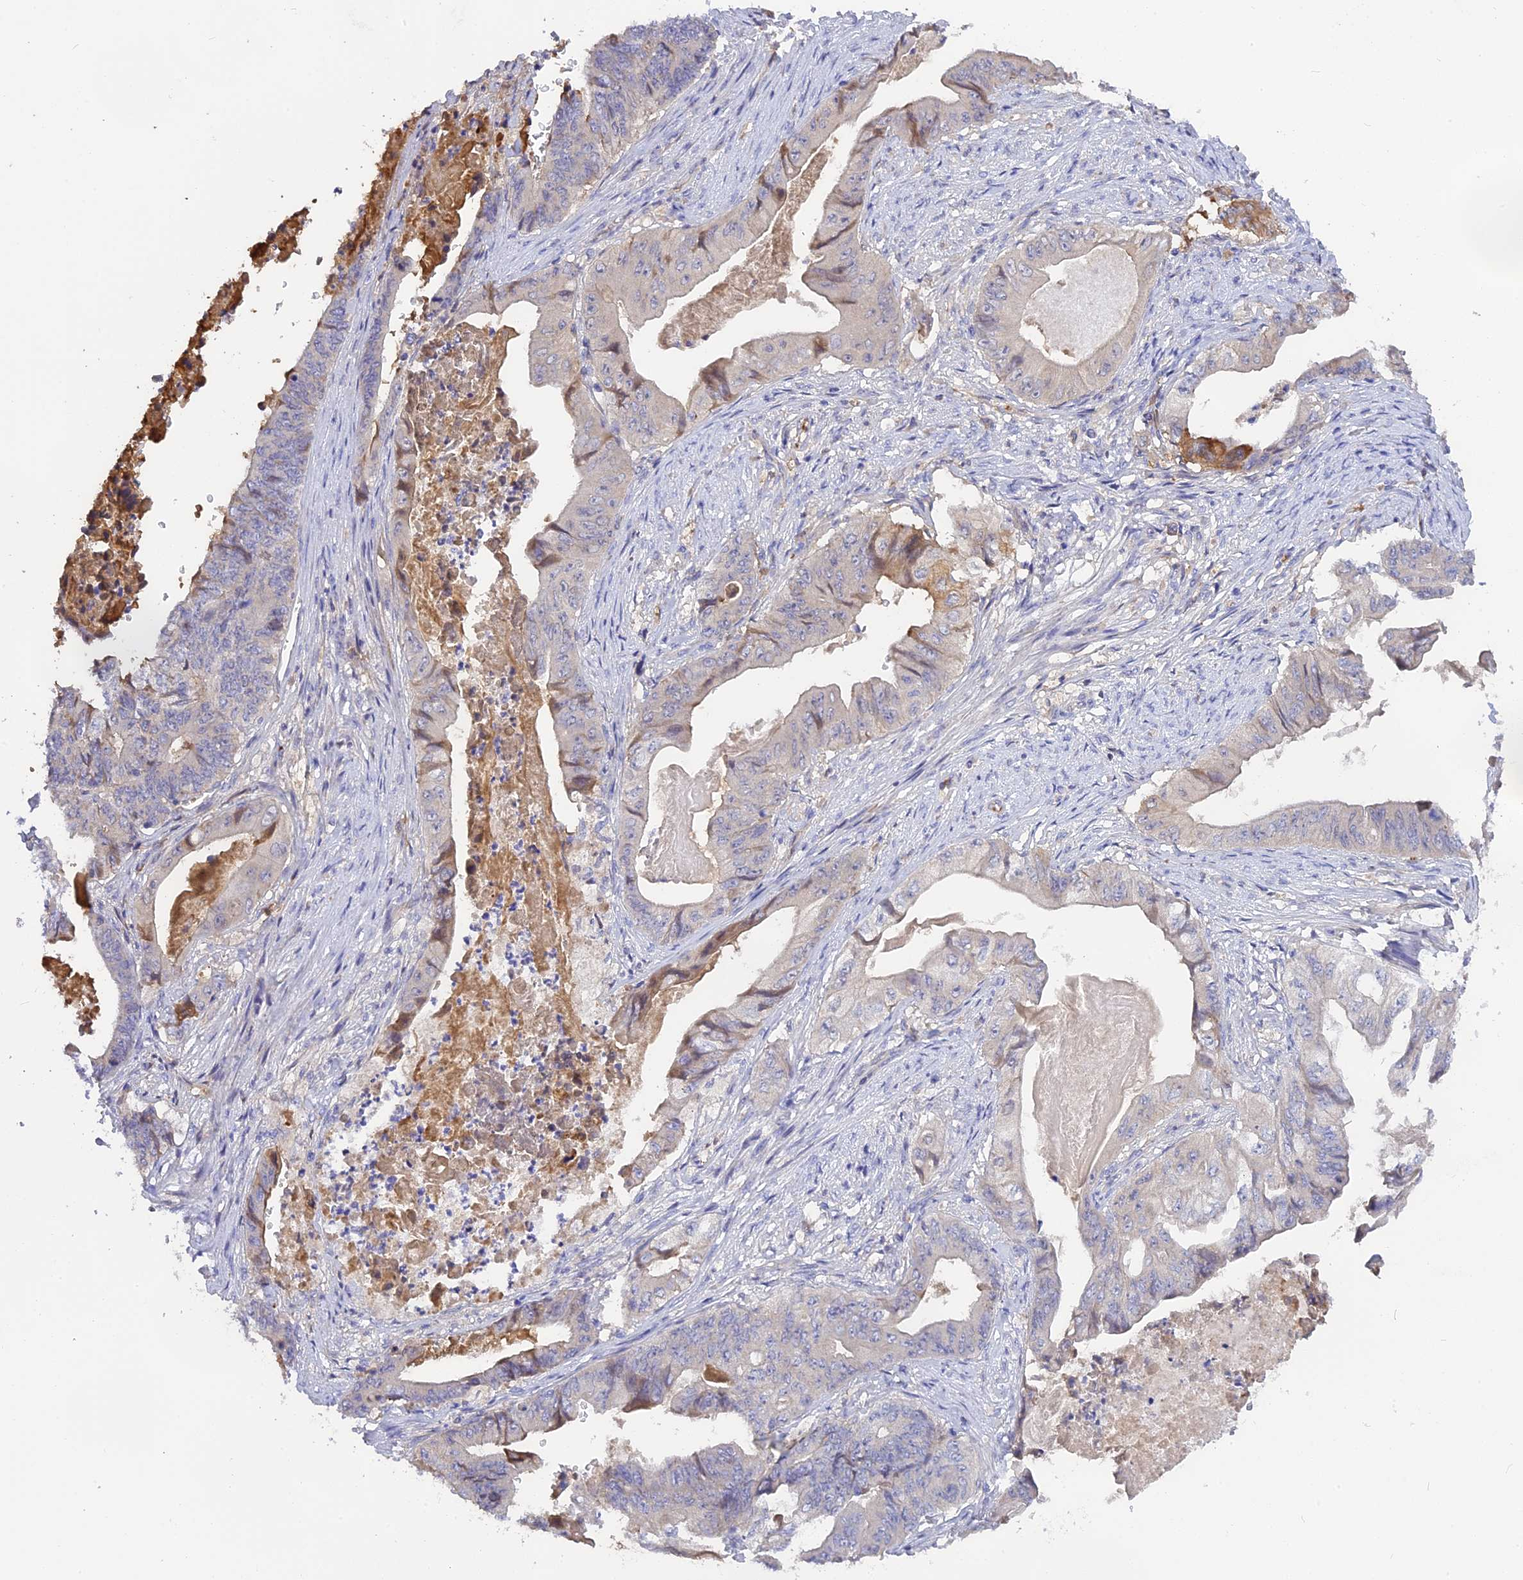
{"staining": {"intensity": "negative", "quantity": "none", "location": "none"}, "tissue": "stomach cancer", "cell_type": "Tumor cells", "image_type": "cancer", "snomed": [{"axis": "morphology", "description": "Adenocarcinoma, NOS"}, {"axis": "topography", "description": "Stomach"}], "caption": "High power microscopy image of an immunohistochemistry histopathology image of stomach cancer, revealing no significant expression in tumor cells.", "gene": "PZP", "patient": {"sex": "female", "age": 73}}